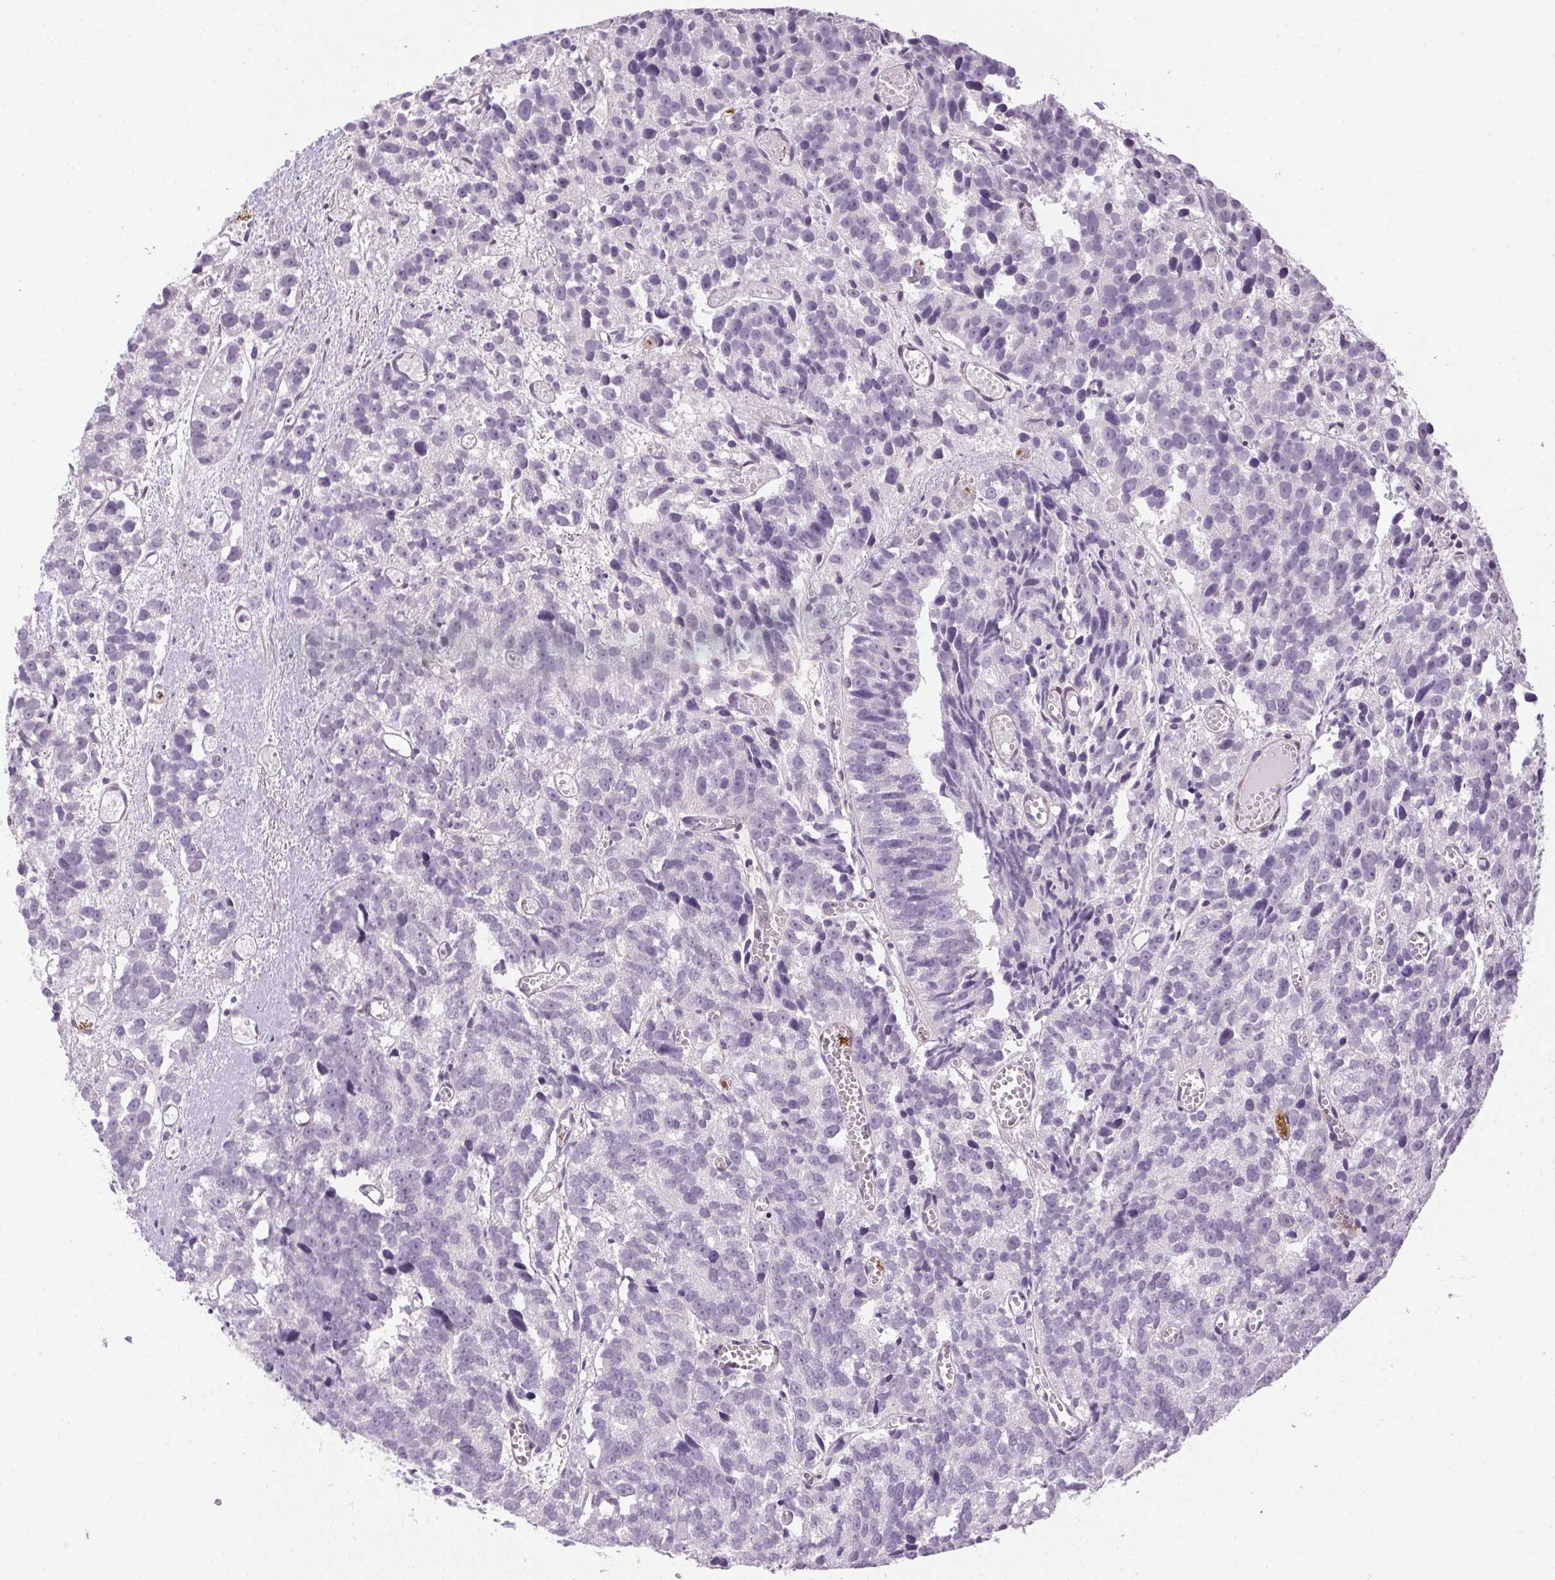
{"staining": {"intensity": "negative", "quantity": "none", "location": "none"}, "tissue": "prostate cancer", "cell_type": "Tumor cells", "image_type": "cancer", "snomed": [{"axis": "morphology", "description": "Adenocarcinoma, High grade"}, {"axis": "topography", "description": "Prostate"}], "caption": "High power microscopy micrograph of an immunohistochemistry image of prostate cancer, revealing no significant expression in tumor cells.", "gene": "PRL", "patient": {"sex": "male", "age": 77}}